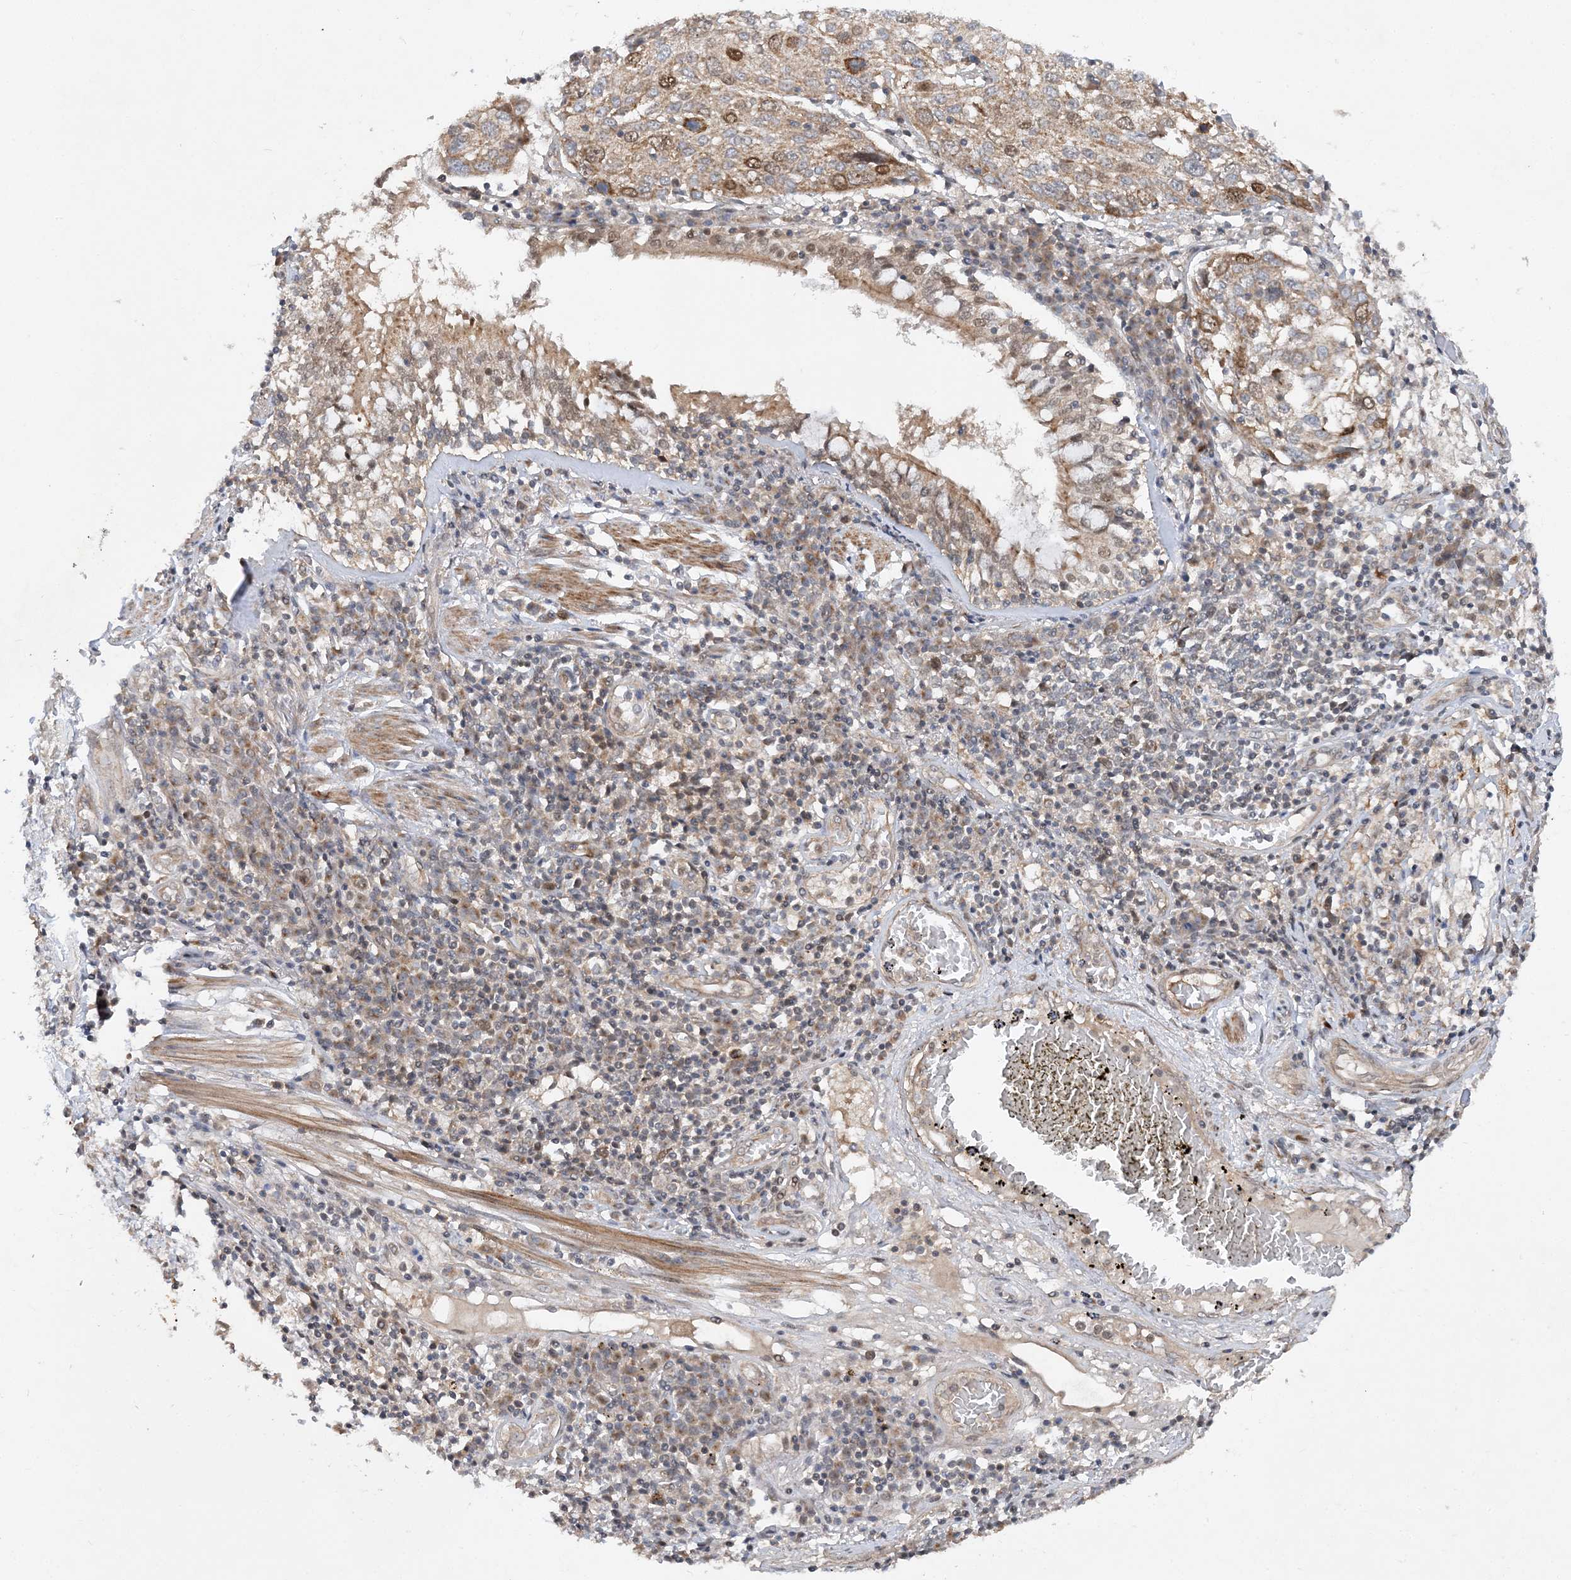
{"staining": {"intensity": "moderate", "quantity": ">75%", "location": "cytoplasmic/membranous,nuclear"}, "tissue": "lung cancer", "cell_type": "Tumor cells", "image_type": "cancer", "snomed": [{"axis": "morphology", "description": "Squamous cell carcinoma, NOS"}, {"axis": "topography", "description": "Lung"}], "caption": "This histopathology image shows immunohistochemistry (IHC) staining of lung squamous cell carcinoma, with medium moderate cytoplasmic/membranous and nuclear positivity in approximately >75% of tumor cells.", "gene": "MXI1", "patient": {"sex": "male", "age": 65}}